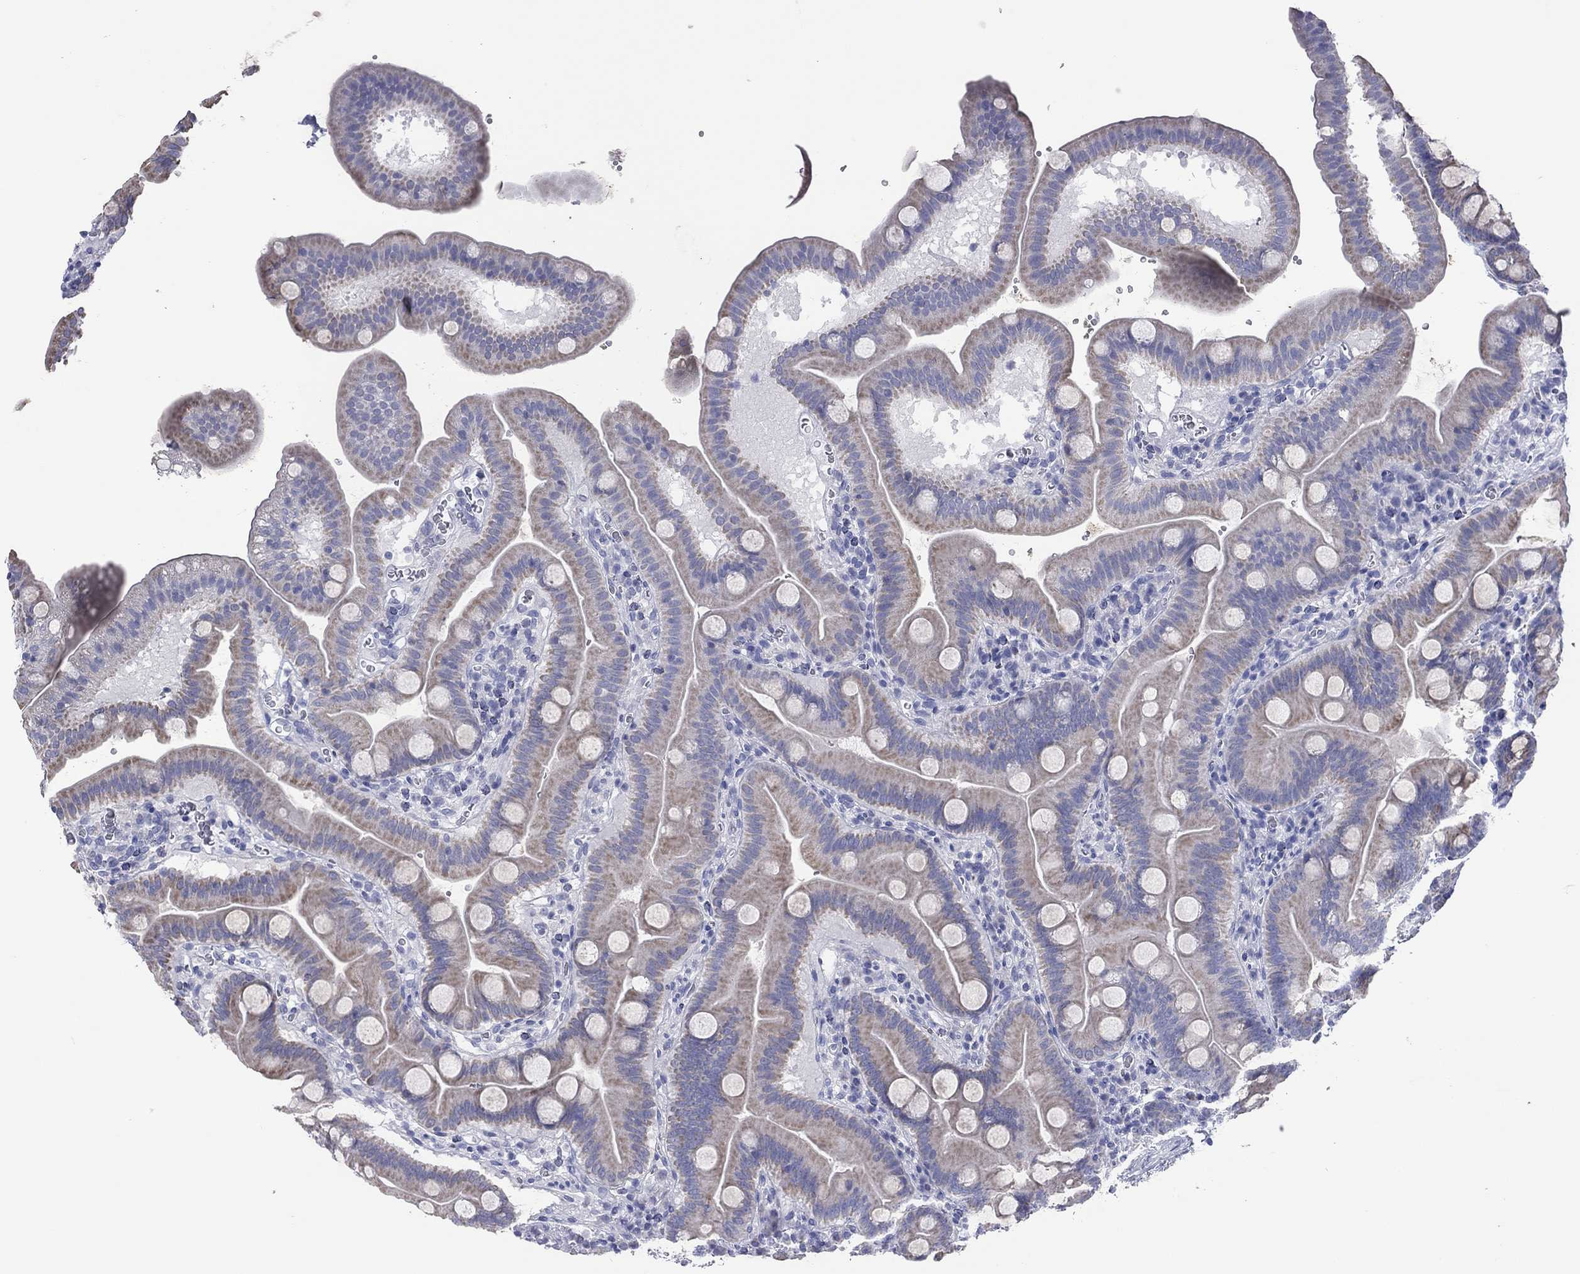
{"staining": {"intensity": "strong", "quantity": "25%-75%", "location": "cytoplasmic/membranous"}, "tissue": "duodenum", "cell_type": "Glandular cells", "image_type": "normal", "snomed": [{"axis": "morphology", "description": "Normal tissue, NOS"}, {"axis": "topography", "description": "Duodenum"}], "caption": "Approximately 25%-75% of glandular cells in benign human duodenum show strong cytoplasmic/membranous protein expression as visualized by brown immunohistochemical staining.", "gene": "VSIG10", "patient": {"sex": "male", "age": 59}}